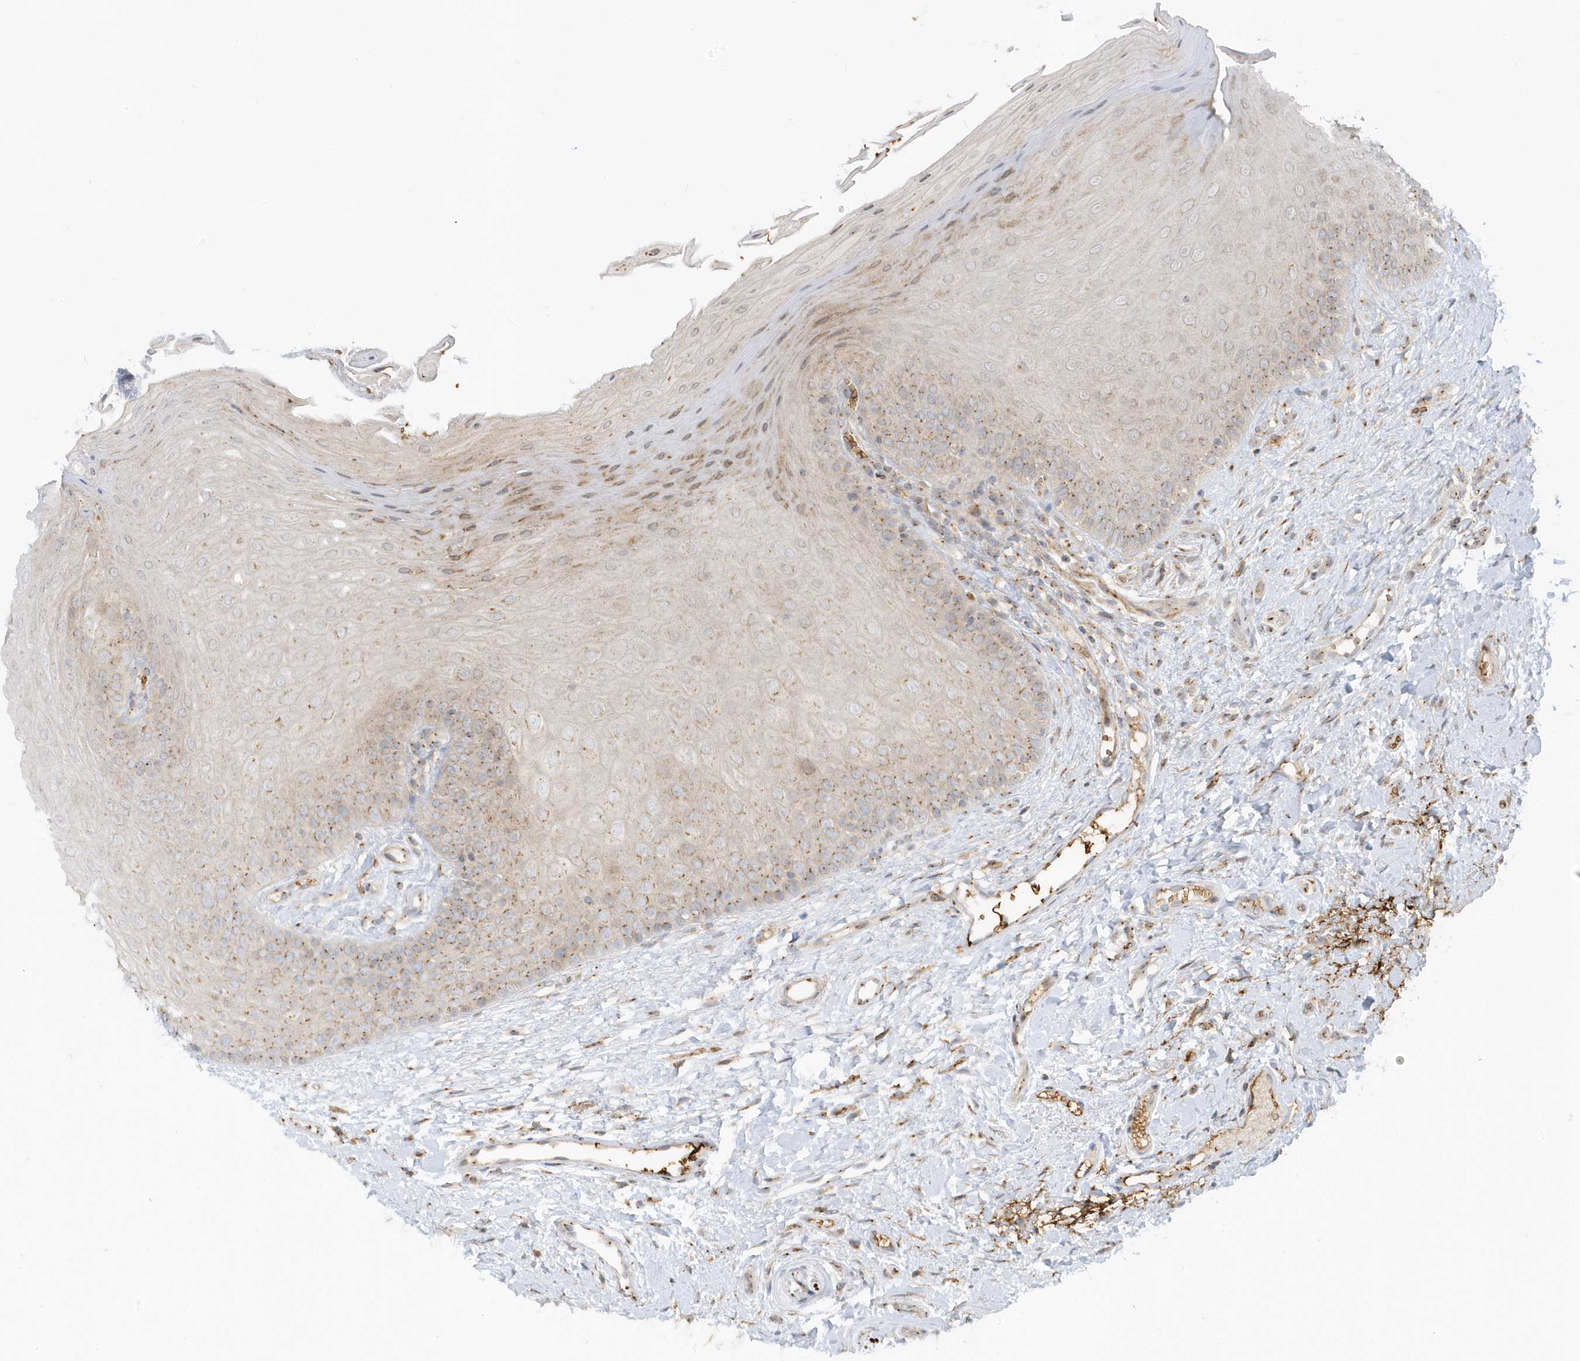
{"staining": {"intensity": "moderate", "quantity": ">75%", "location": "cytoplasmic/membranous"}, "tissue": "oral mucosa", "cell_type": "Squamous epithelial cells", "image_type": "normal", "snomed": [{"axis": "morphology", "description": "Normal tissue, NOS"}, {"axis": "topography", "description": "Oral tissue"}], "caption": "Unremarkable oral mucosa demonstrates moderate cytoplasmic/membranous expression in about >75% of squamous epithelial cells.", "gene": "RPP40", "patient": {"sex": "female", "age": 68}}